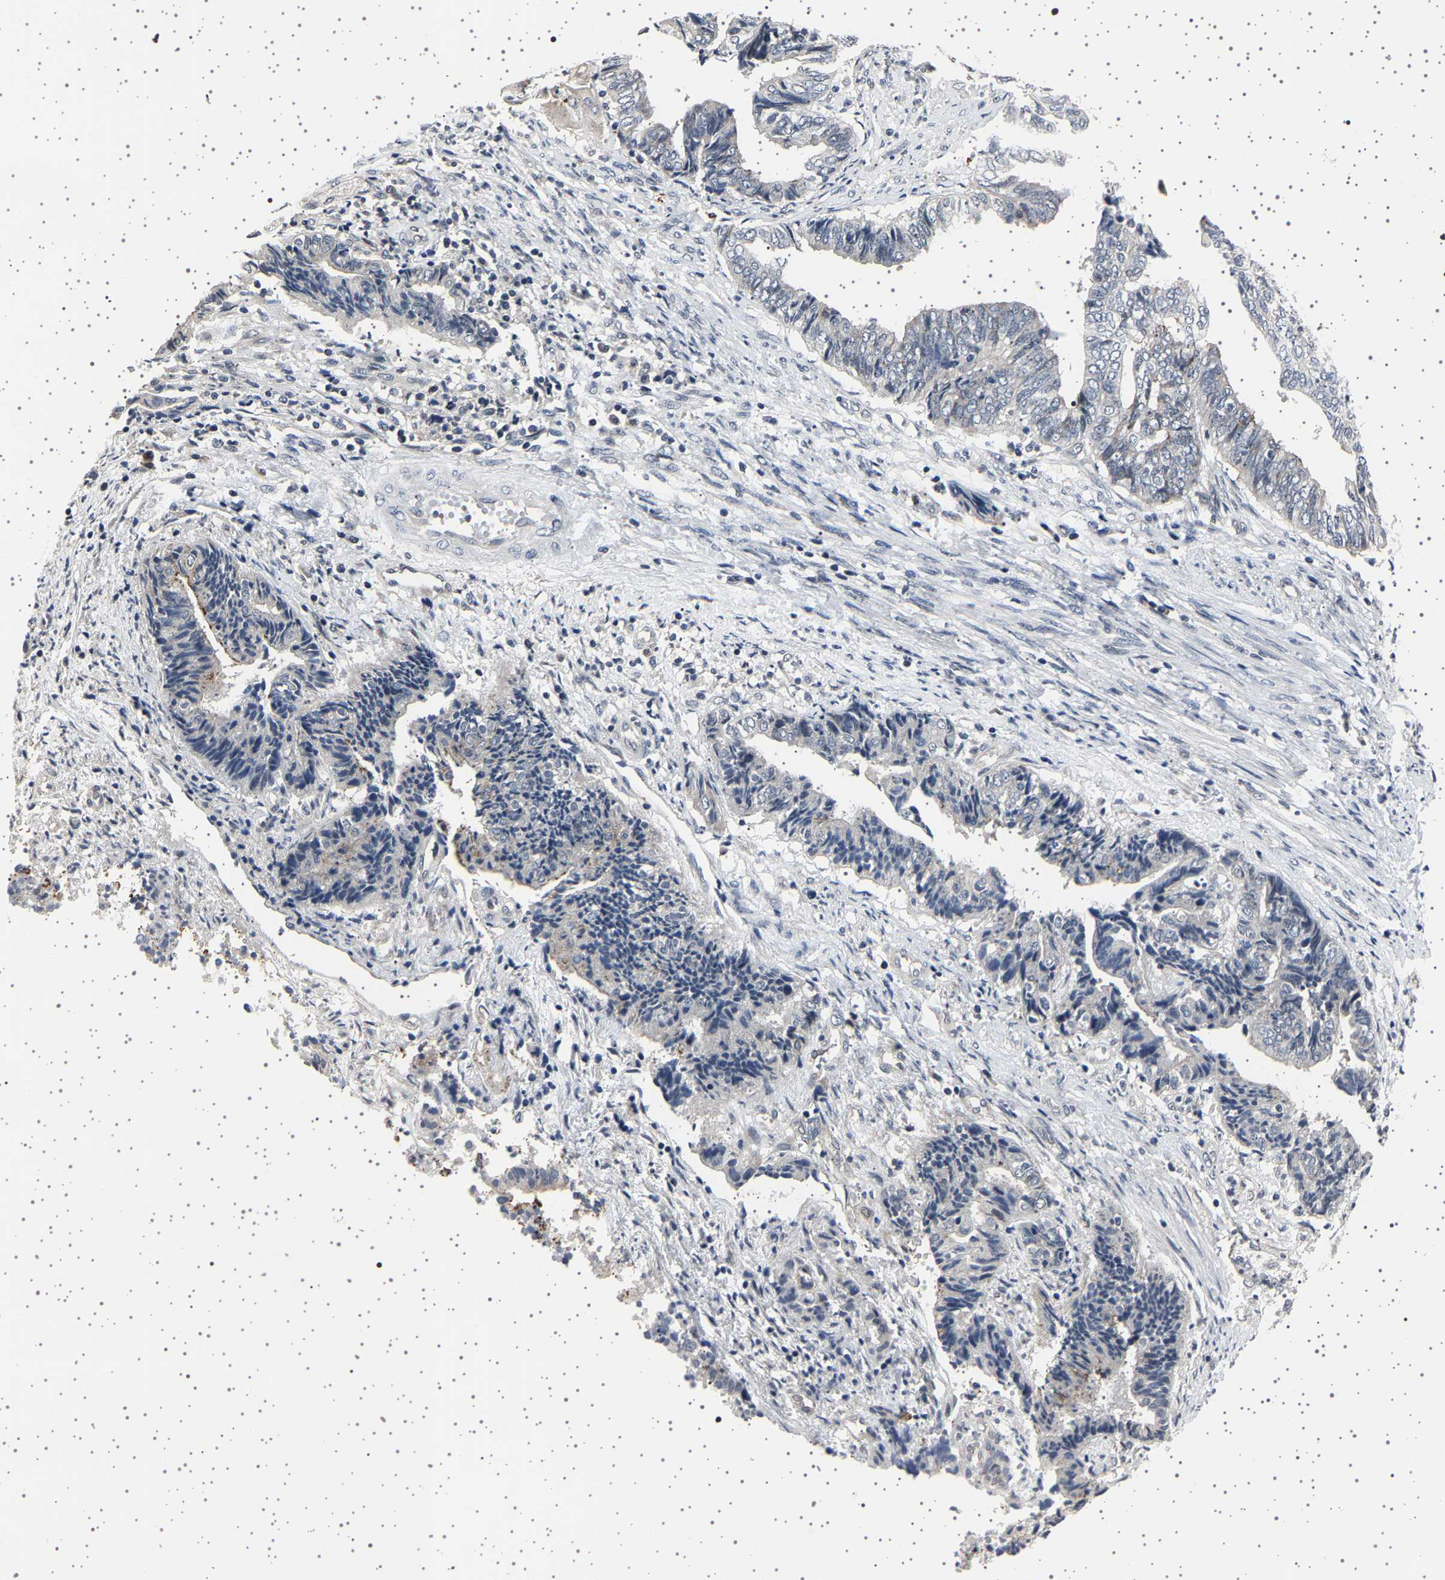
{"staining": {"intensity": "negative", "quantity": "none", "location": "none"}, "tissue": "endometrial cancer", "cell_type": "Tumor cells", "image_type": "cancer", "snomed": [{"axis": "morphology", "description": "Adenocarcinoma, NOS"}, {"axis": "topography", "description": "Uterus"}, {"axis": "topography", "description": "Endometrium"}], "caption": "Tumor cells show no significant protein staining in endometrial adenocarcinoma. (DAB immunohistochemistry (IHC) with hematoxylin counter stain).", "gene": "IL10RB", "patient": {"sex": "female", "age": 70}}